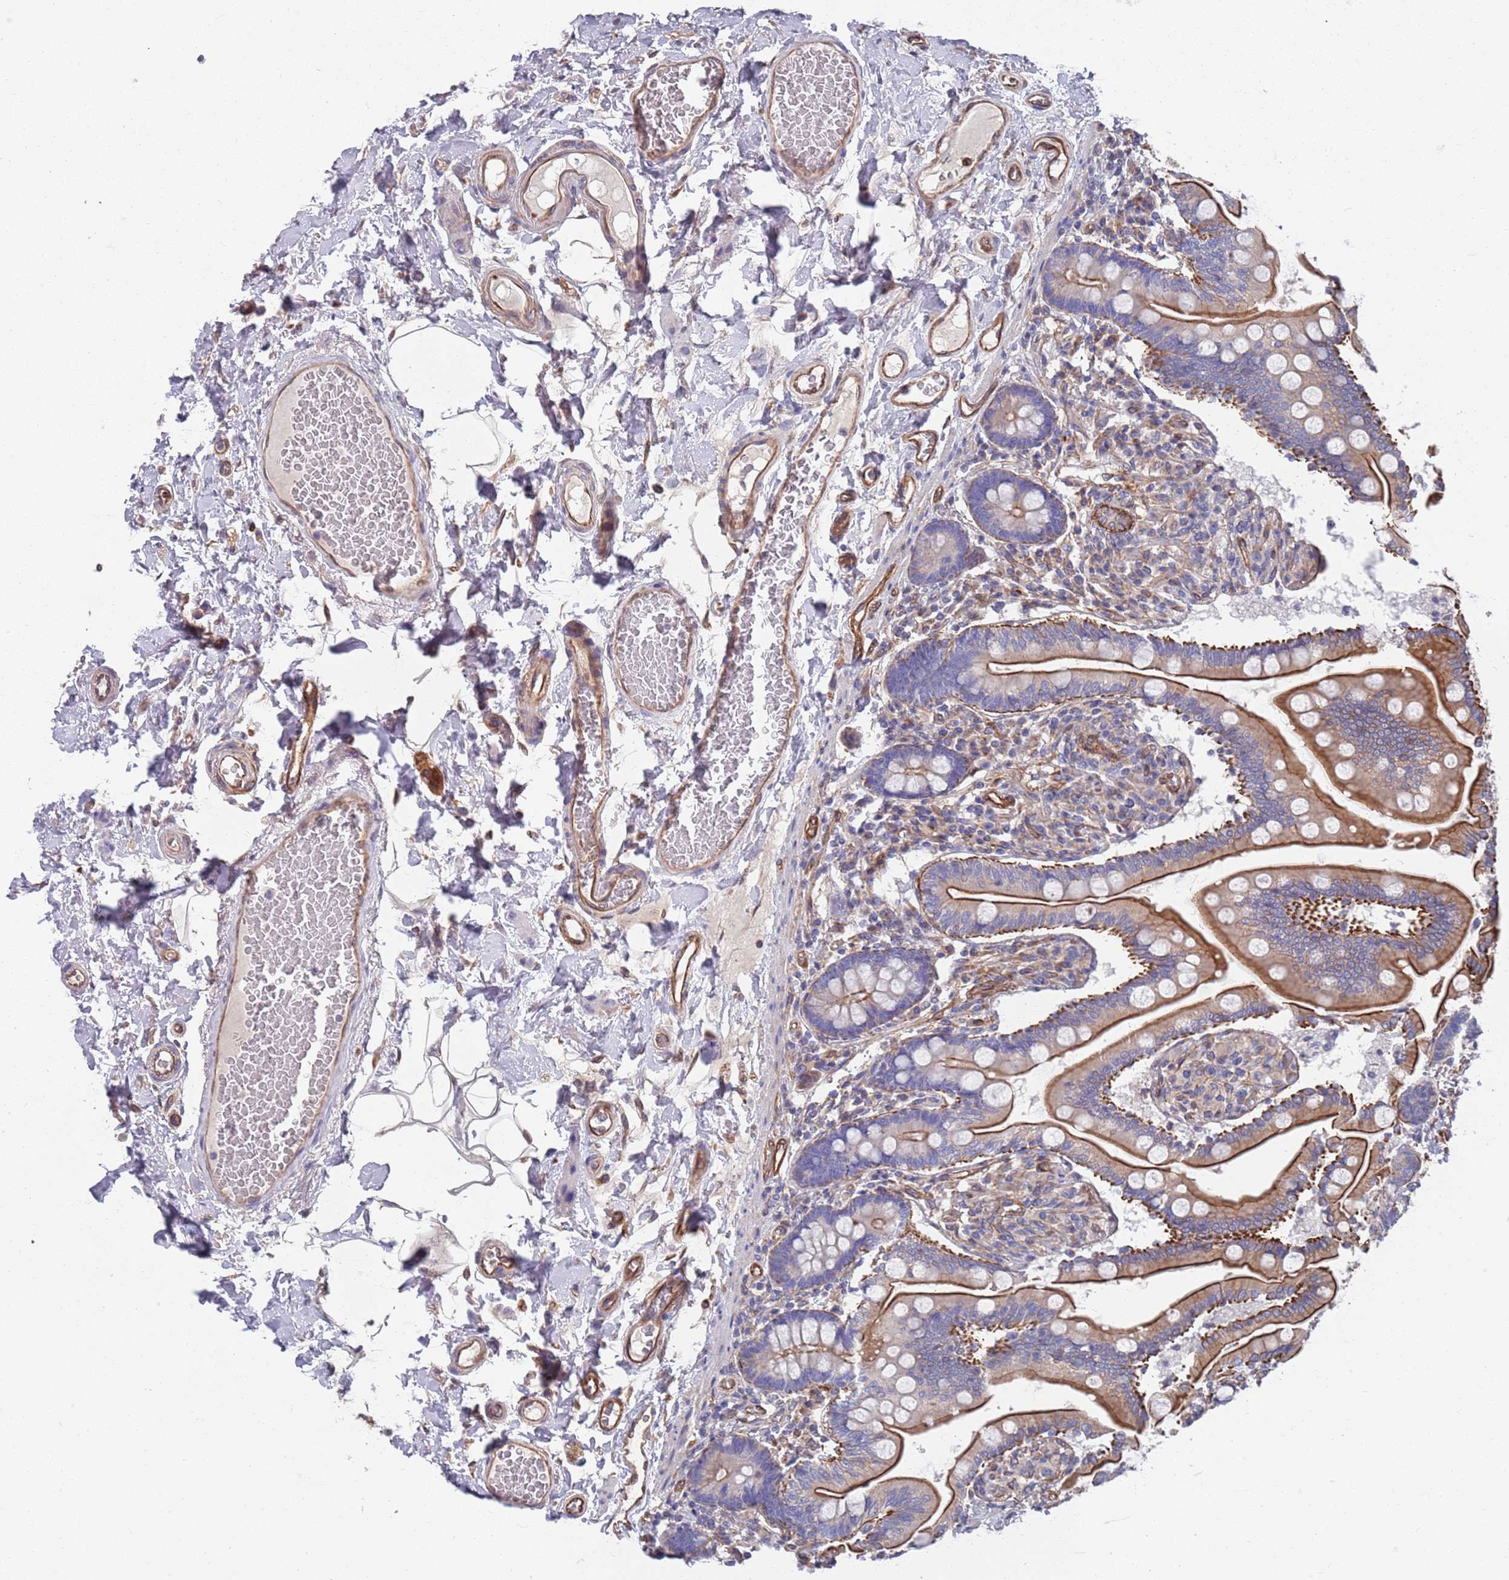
{"staining": {"intensity": "moderate", "quantity": "25%-75%", "location": "cytoplasmic/membranous"}, "tissue": "small intestine", "cell_type": "Glandular cells", "image_type": "normal", "snomed": [{"axis": "morphology", "description": "Normal tissue, NOS"}, {"axis": "topography", "description": "Small intestine"}], "caption": "A histopathology image of human small intestine stained for a protein demonstrates moderate cytoplasmic/membranous brown staining in glandular cells. (Stains: DAB in brown, nuclei in blue, Microscopy: brightfield microscopy at high magnification).", "gene": "JAKMIP2", "patient": {"sex": "female", "age": 64}}